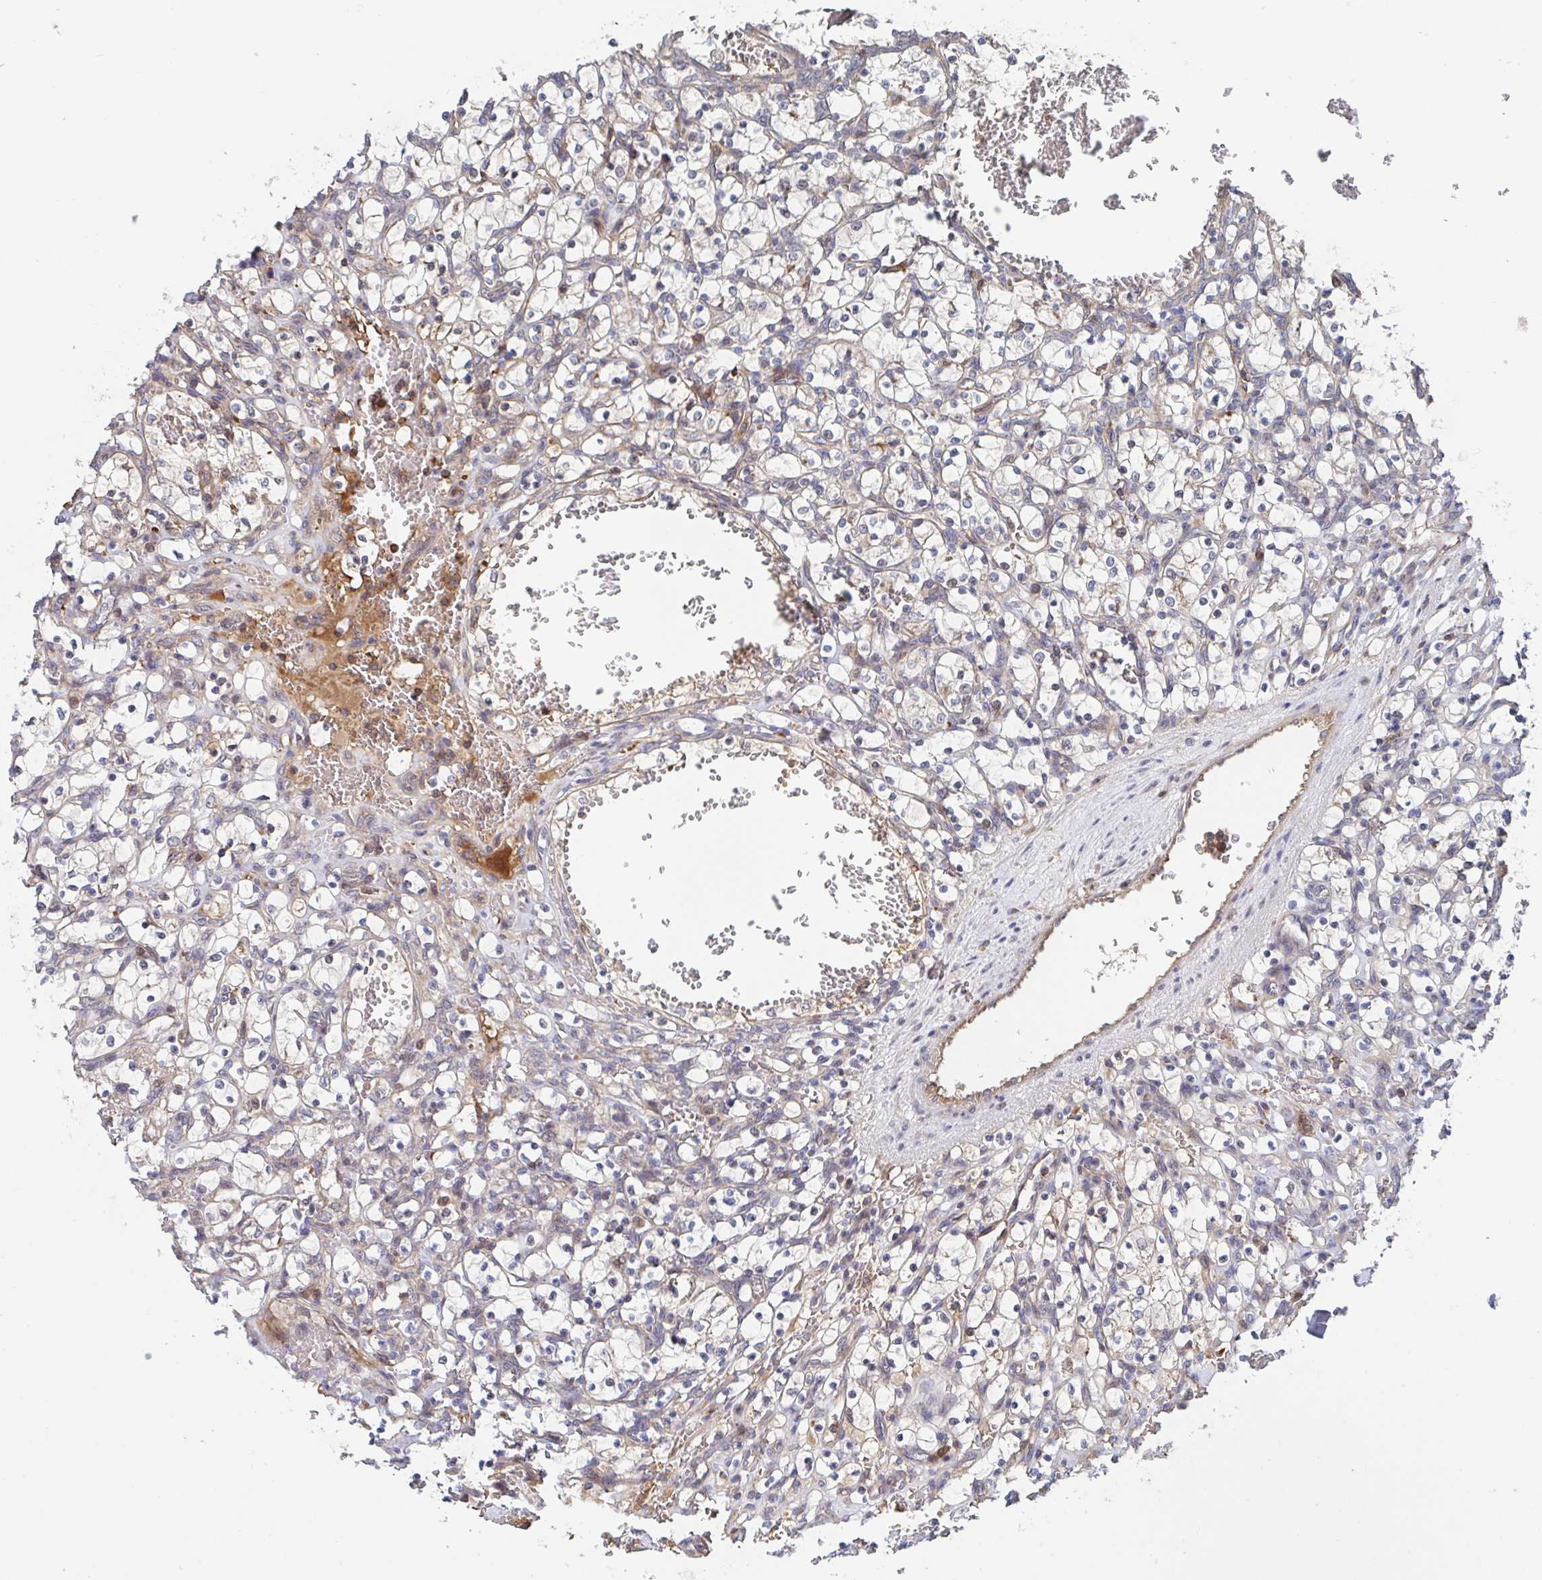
{"staining": {"intensity": "negative", "quantity": "none", "location": "none"}, "tissue": "renal cancer", "cell_type": "Tumor cells", "image_type": "cancer", "snomed": [{"axis": "morphology", "description": "Adenocarcinoma, NOS"}, {"axis": "topography", "description": "Kidney"}], "caption": "Immunohistochemical staining of human renal cancer reveals no significant expression in tumor cells.", "gene": "DHRS12", "patient": {"sex": "female", "age": 69}}